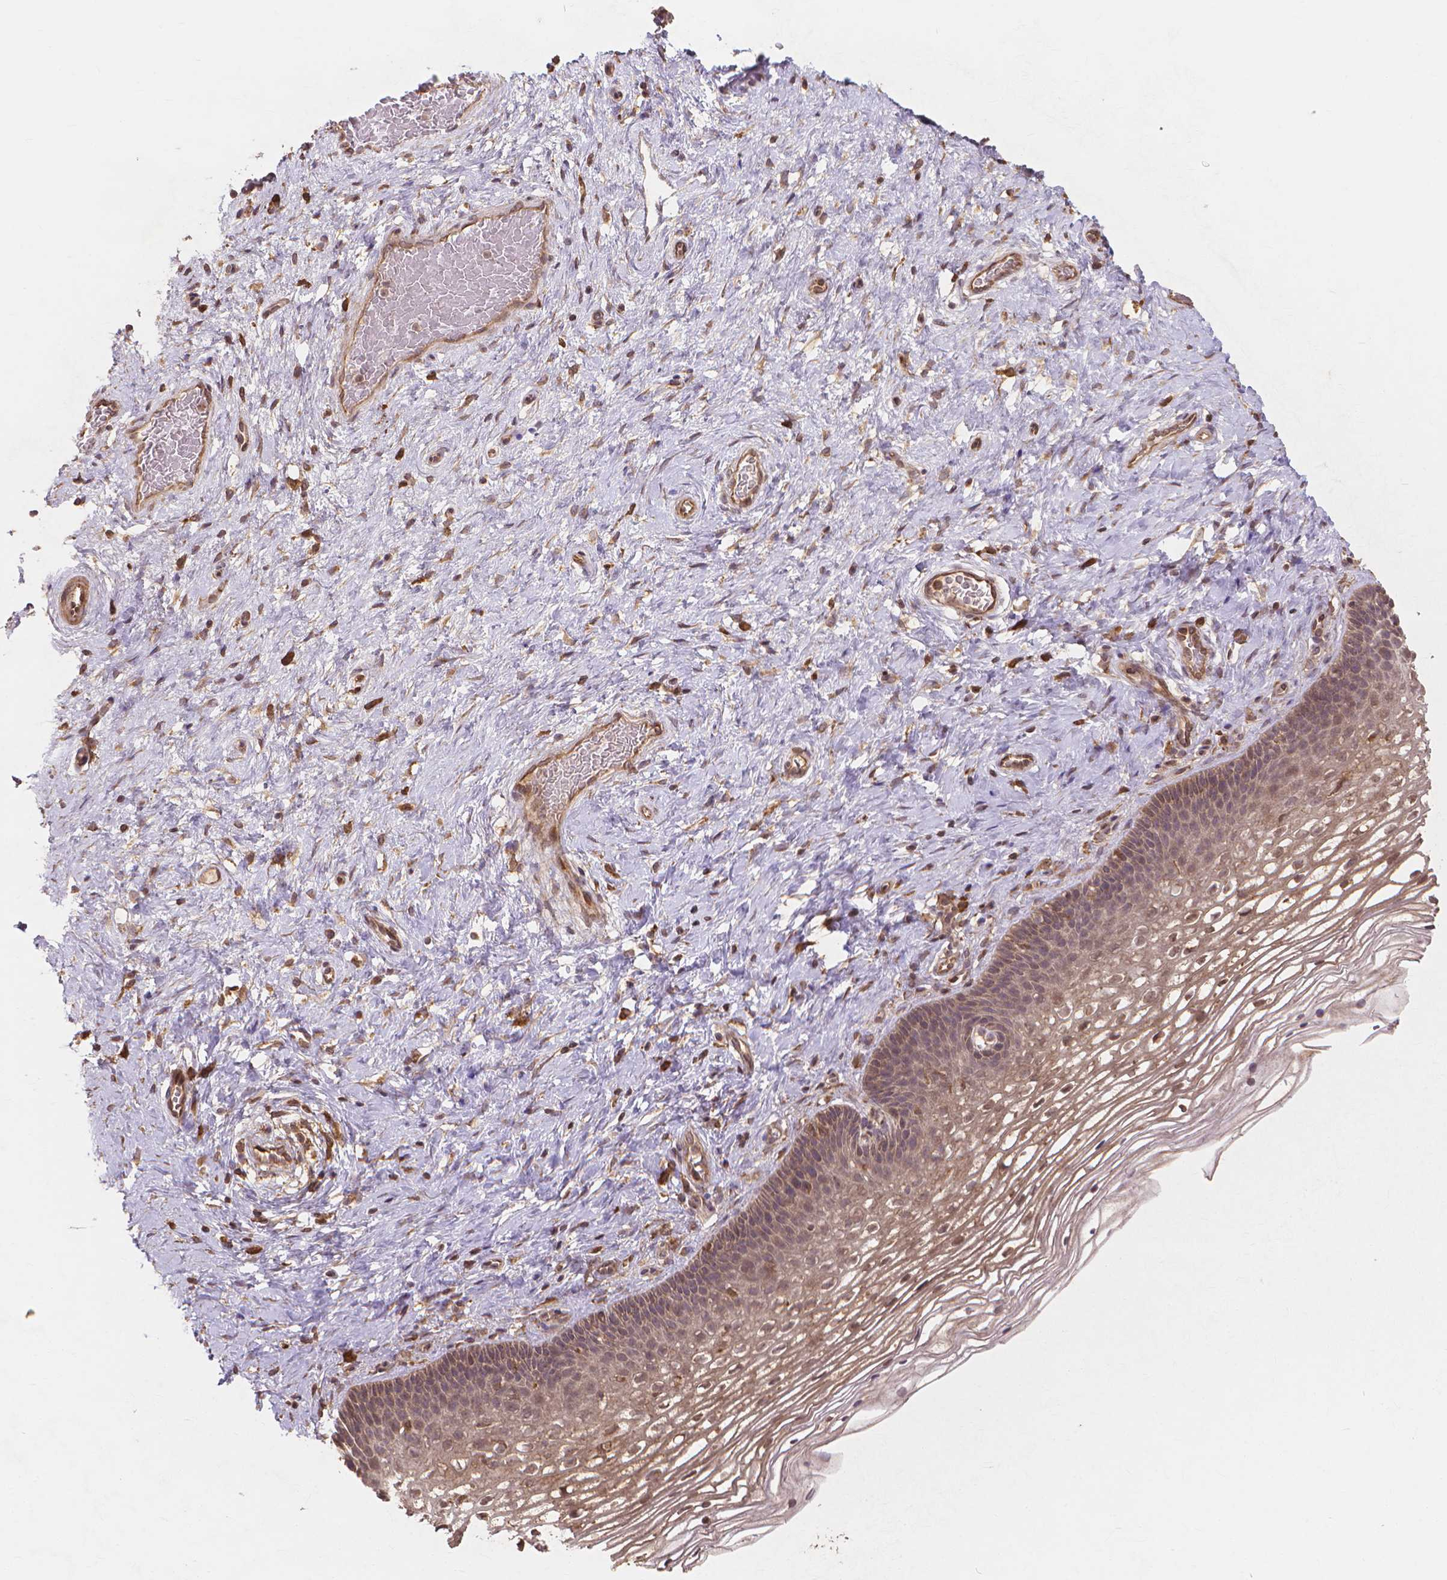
{"staining": {"intensity": "moderate", "quantity": ">75%", "location": "cytoplasmic/membranous,nuclear"}, "tissue": "cervix", "cell_type": "Glandular cells", "image_type": "normal", "snomed": [{"axis": "morphology", "description": "Normal tissue, NOS"}, {"axis": "topography", "description": "Cervix"}], "caption": "A high-resolution micrograph shows immunohistochemistry staining of benign cervix, which displays moderate cytoplasmic/membranous,nuclear expression in about >75% of glandular cells.", "gene": "TAB2", "patient": {"sex": "female", "age": 34}}